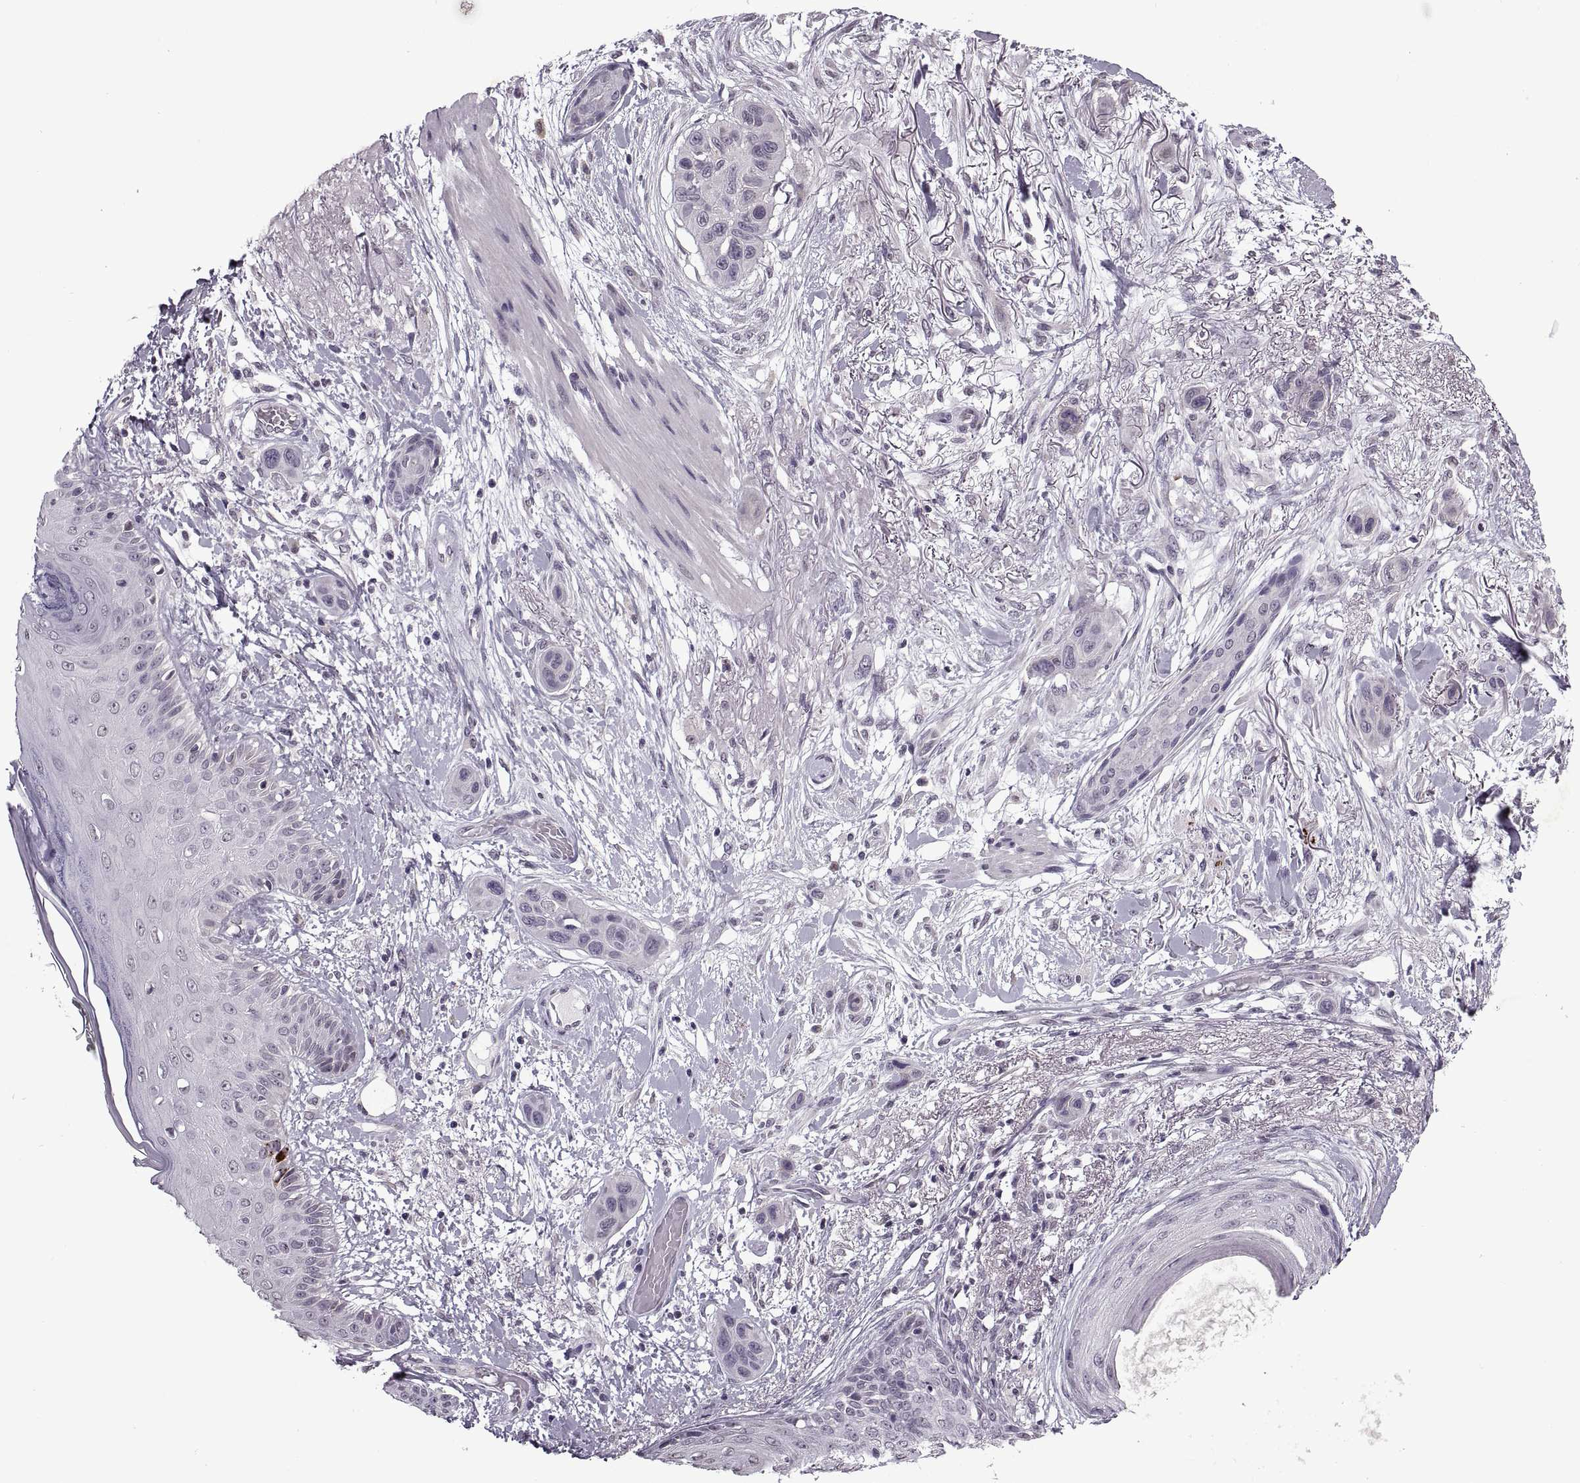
{"staining": {"intensity": "negative", "quantity": "none", "location": "none"}, "tissue": "skin cancer", "cell_type": "Tumor cells", "image_type": "cancer", "snomed": [{"axis": "morphology", "description": "Squamous cell carcinoma, NOS"}, {"axis": "topography", "description": "Skin"}], "caption": "A photomicrograph of squamous cell carcinoma (skin) stained for a protein displays no brown staining in tumor cells. (Stains: DAB (3,3'-diaminobenzidine) immunohistochemistry with hematoxylin counter stain, Microscopy: brightfield microscopy at high magnification).", "gene": "PRSS37", "patient": {"sex": "male", "age": 79}}